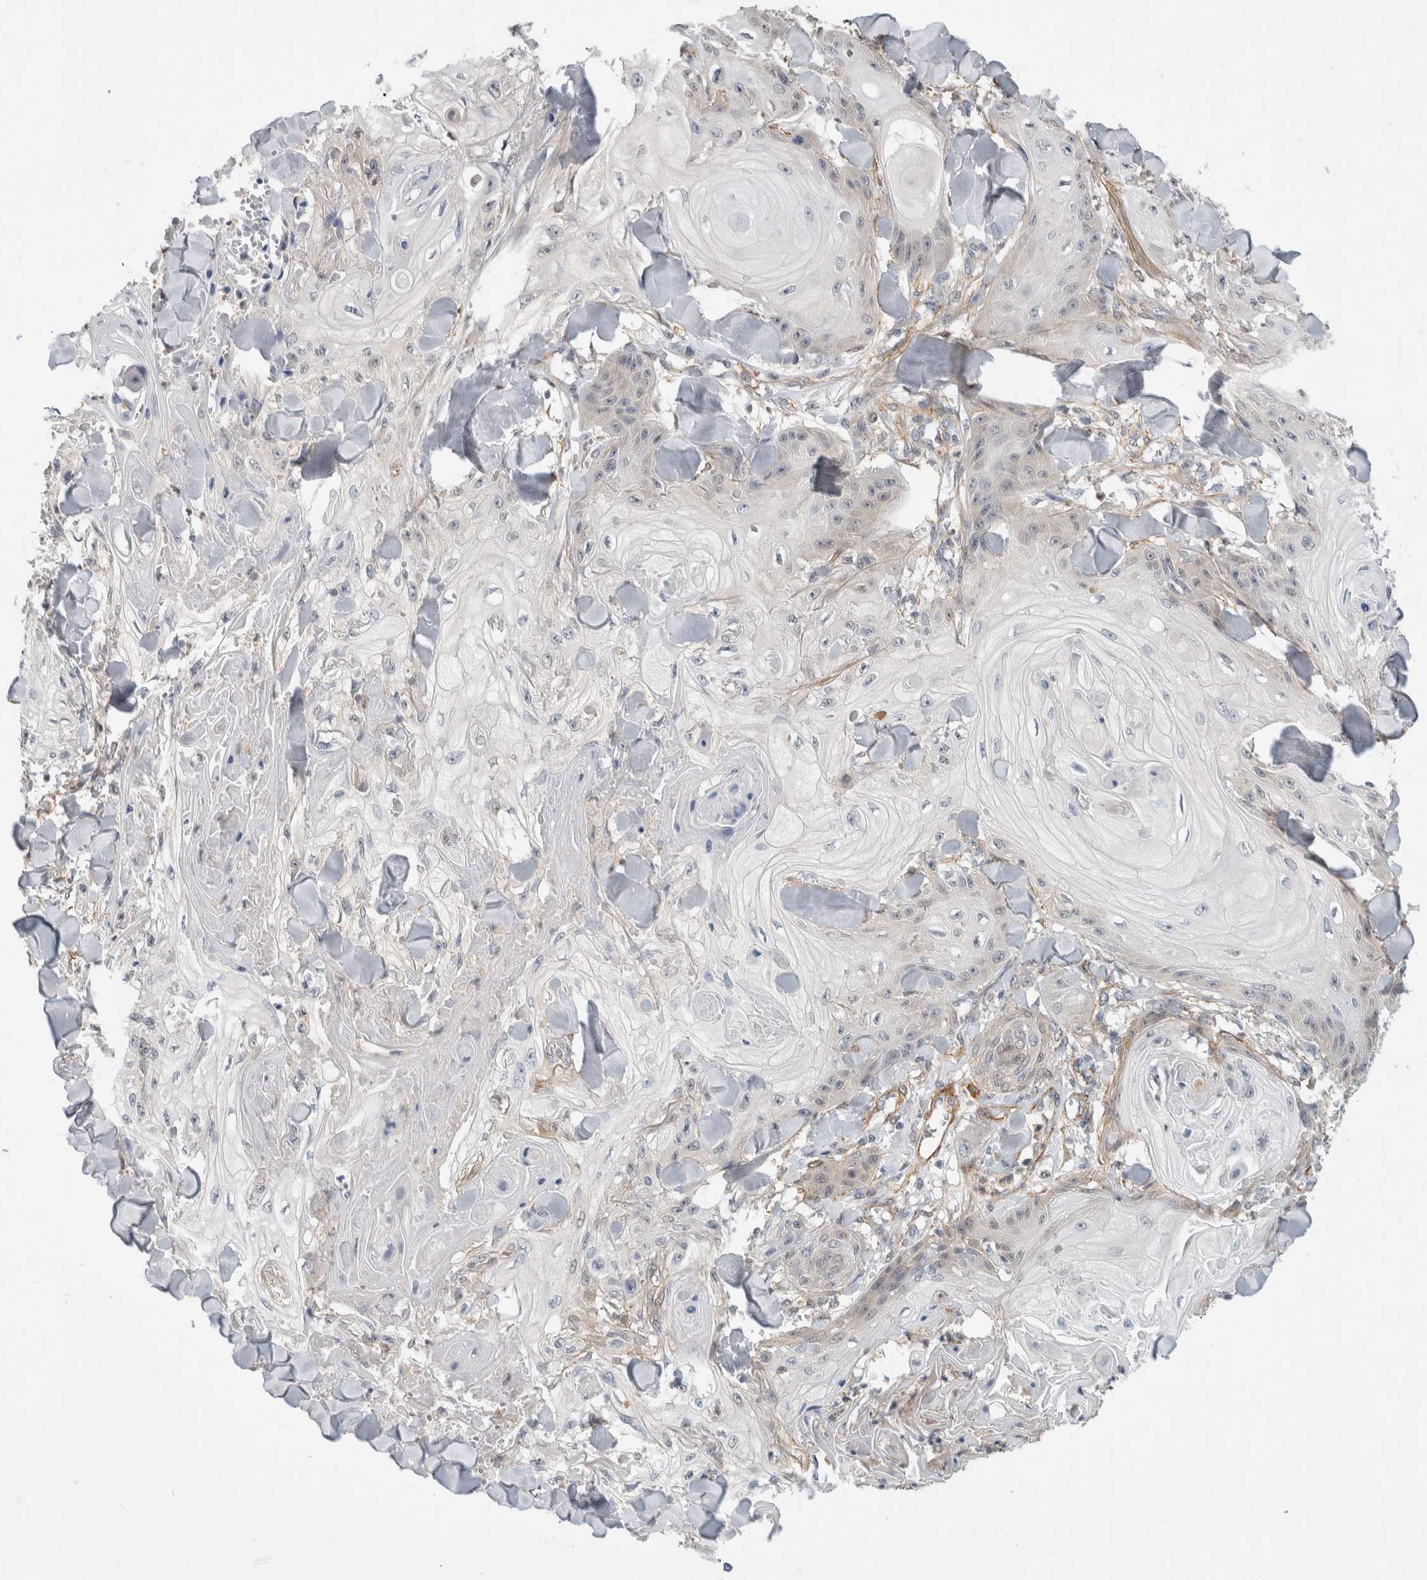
{"staining": {"intensity": "negative", "quantity": "none", "location": "none"}, "tissue": "skin cancer", "cell_type": "Tumor cells", "image_type": "cancer", "snomed": [{"axis": "morphology", "description": "Squamous cell carcinoma, NOS"}, {"axis": "topography", "description": "Skin"}], "caption": "IHC of skin cancer reveals no expression in tumor cells.", "gene": "PGM1", "patient": {"sex": "male", "age": 74}}